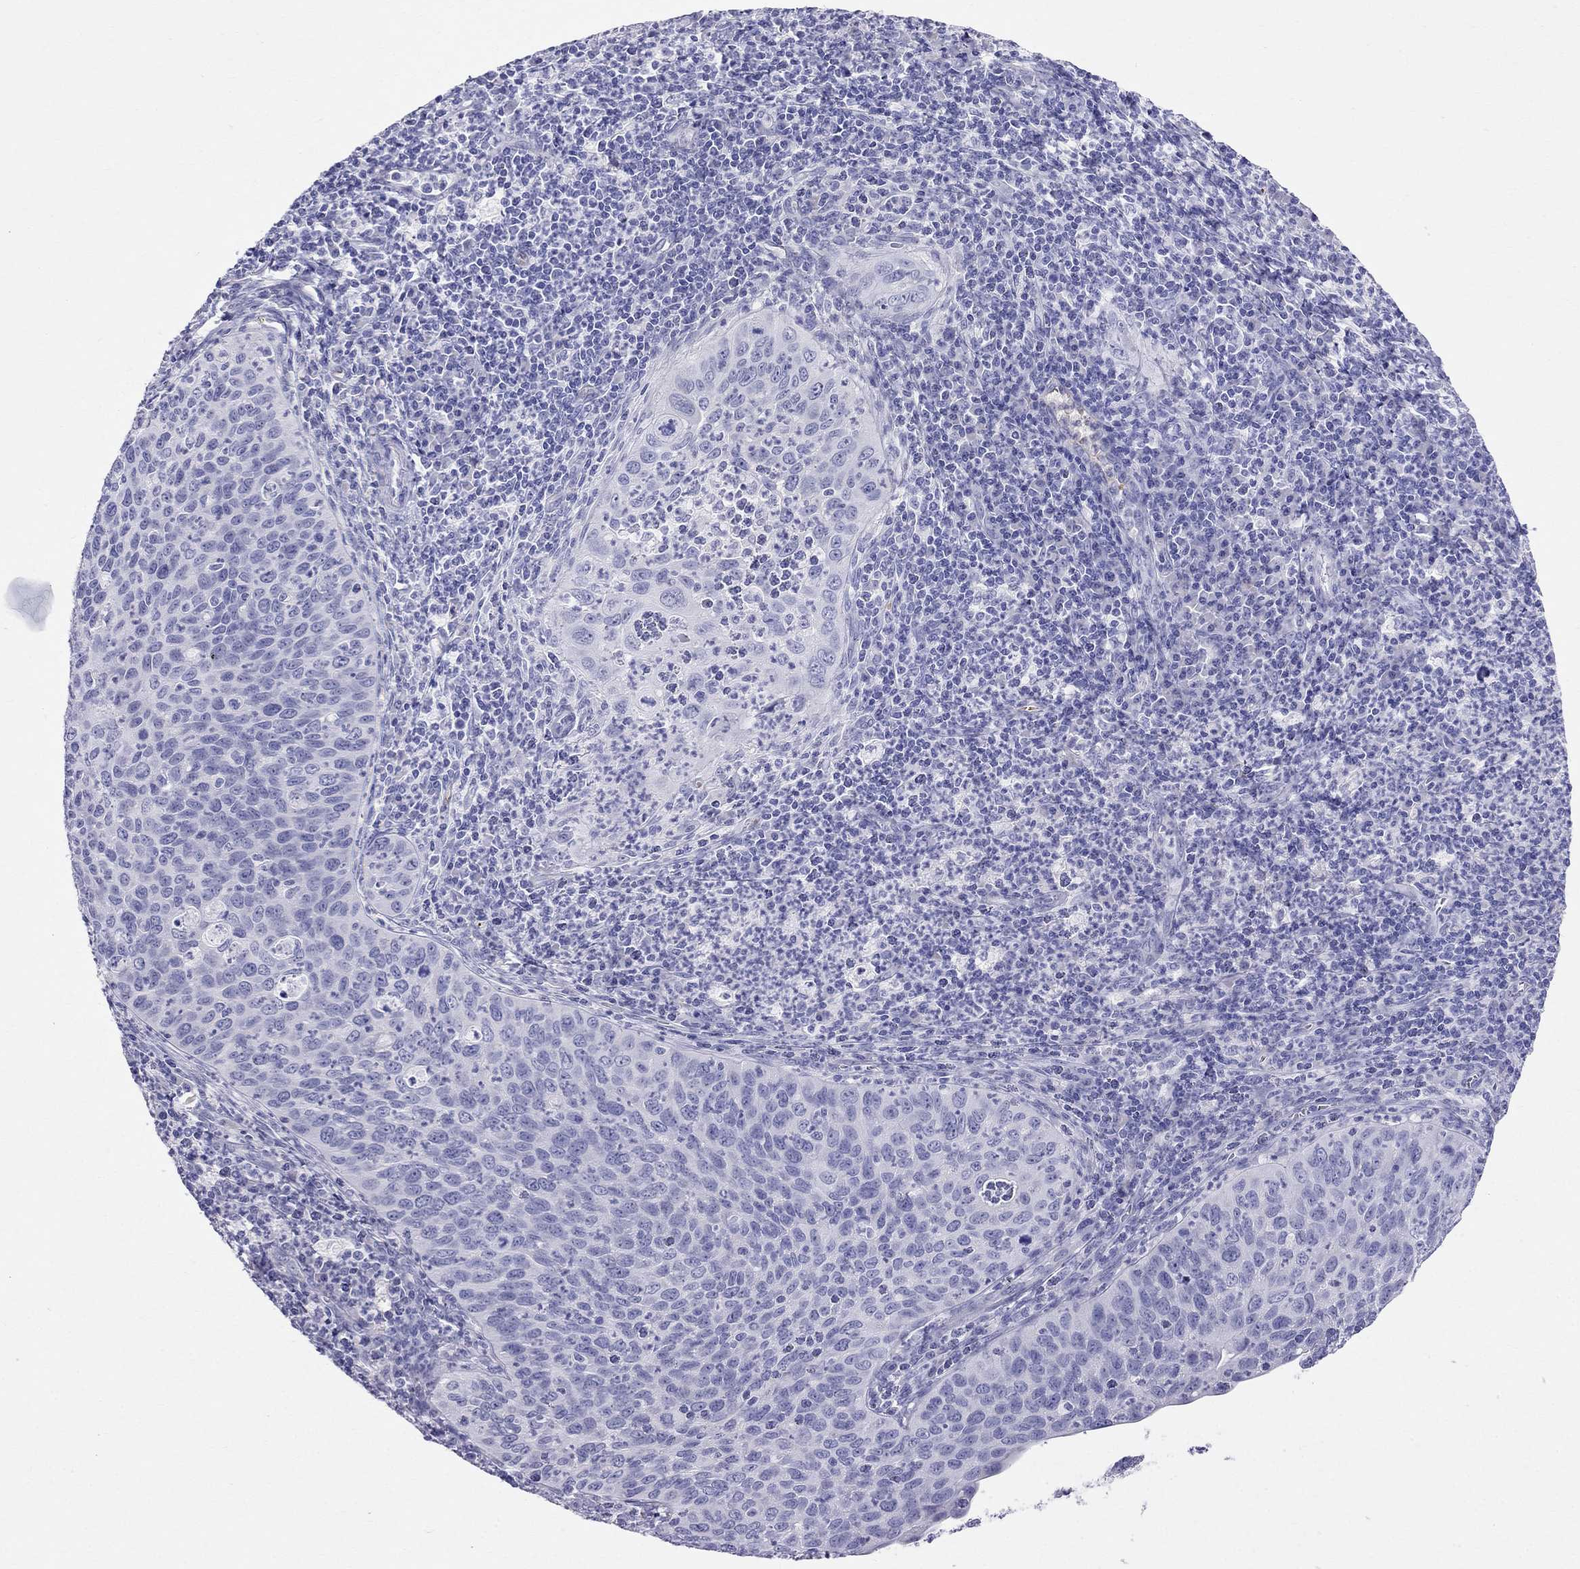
{"staining": {"intensity": "negative", "quantity": "none", "location": "none"}, "tissue": "cervical cancer", "cell_type": "Tumor cells", "image_type": "cancer", "snomed": [{"axis": "morphology", "description": "Squamous cell carcinoma, NOS"}, {"axis": "topography", "description": "Cervix"}], "caption": "IHC of cervical squamous cell carcinoma reveals no expression in tumor cells. The staining was performed using DAB (3,3'-diaminobenzidine) to visualize the protein expression in brown, while the nuclei were stained in blue with hematoxylin (Magnification: 20x).", "gene": "DNAAF6", "patient": {"sex": "female", "age": 26}}